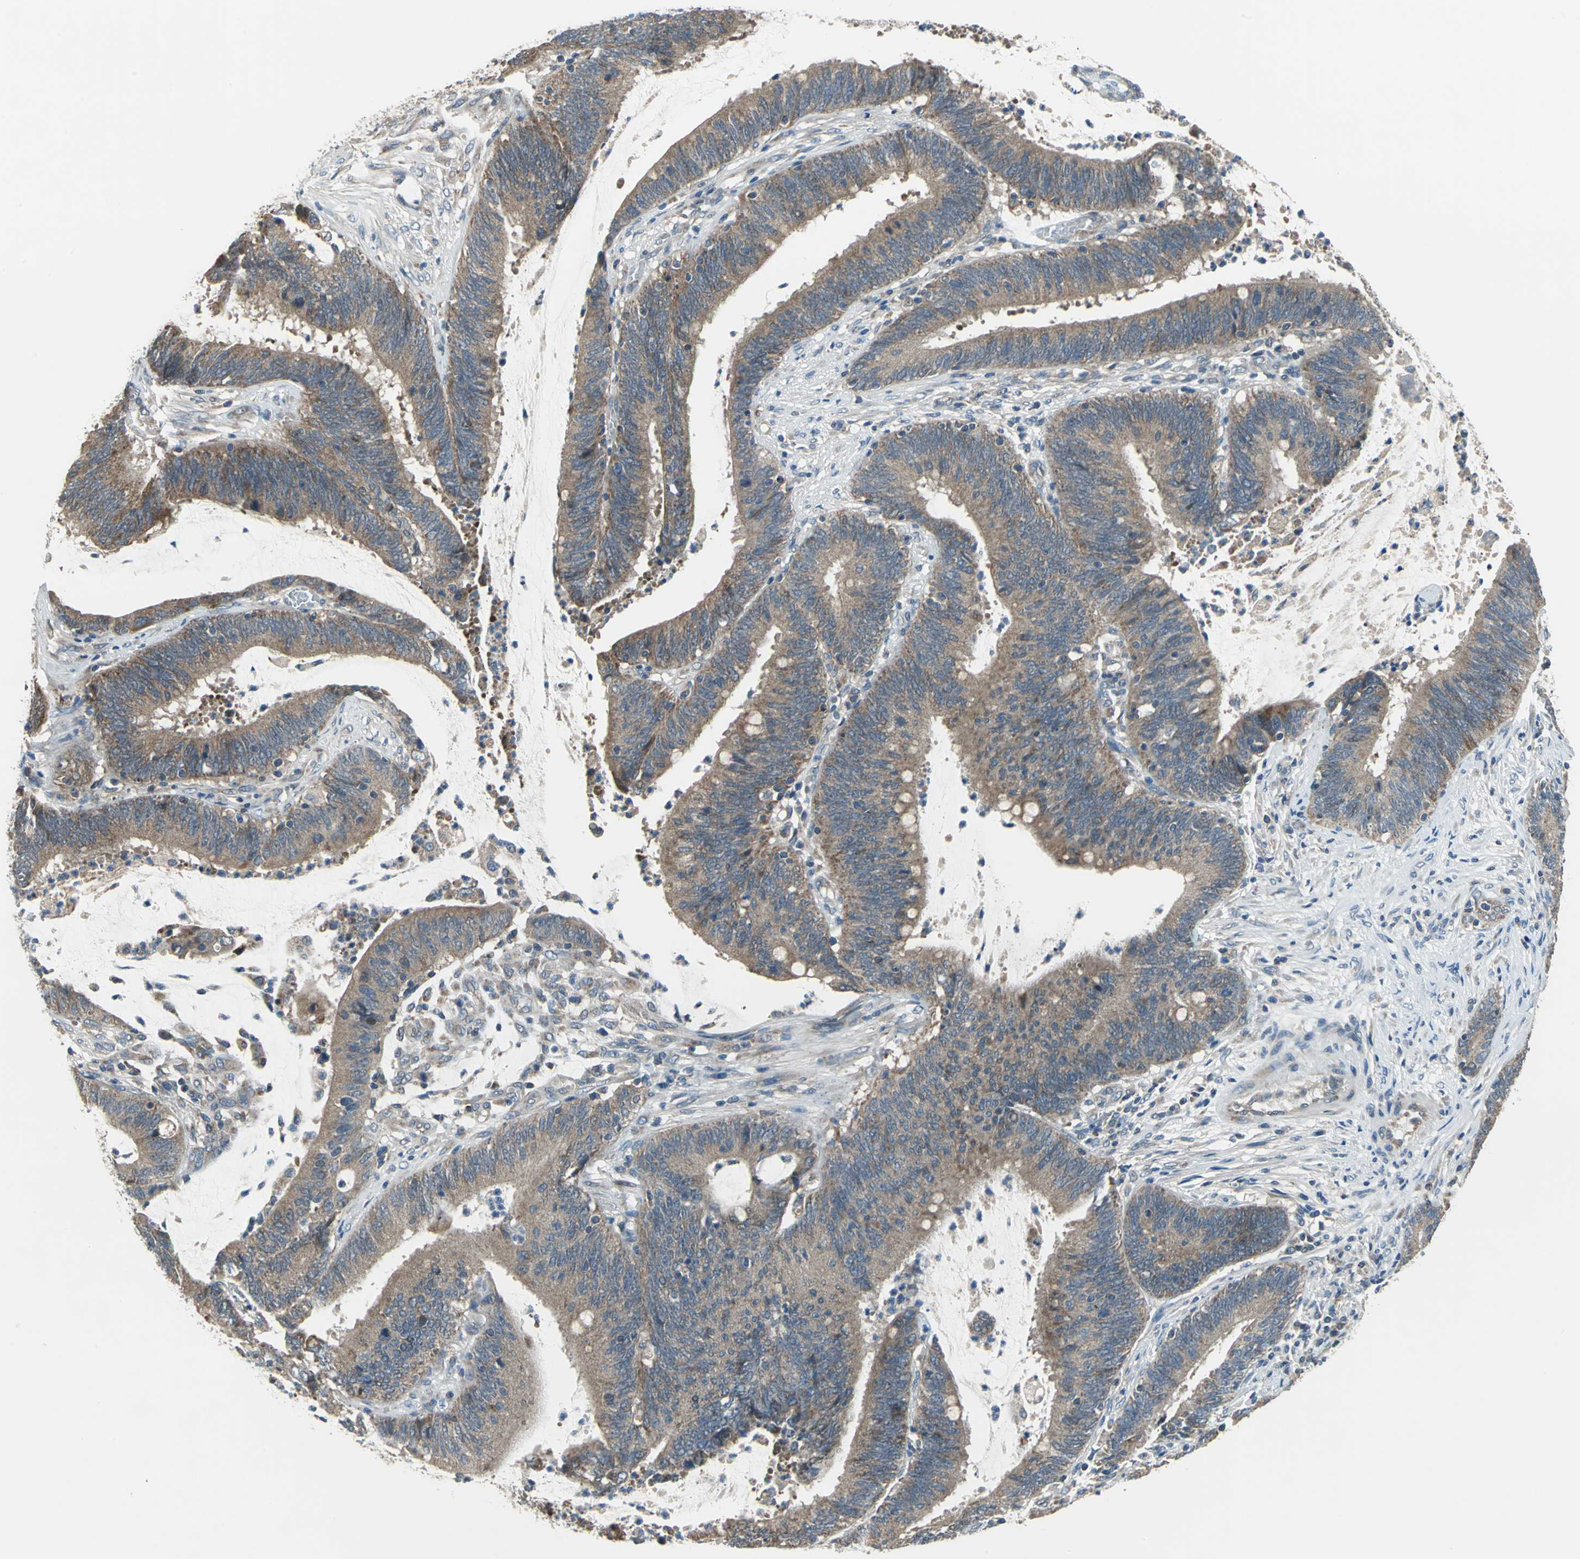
{"staining": {"intensity": "moderate", "quantity": ">75%", "location": "cytoplasmic/membranous"}, "tissue": "colorectal cancer", "cell_type": "Tumor cells", "image_type": "cancer", "snomed": [{"axis": "morphology", "description": "Adenocarcinoma, NOS"}, {"axis": "topography", "description": "Rectum"}], "caption": "A histopathology image showing moderate cytoplasmic/membranous expression in approximately >75% of tumor cells in adenocarcinoma (colorectal), as visualized by brown immunohistochemical staining.", "gene": "TRAK1", "patient": {"sex": "female", "age": 66}}